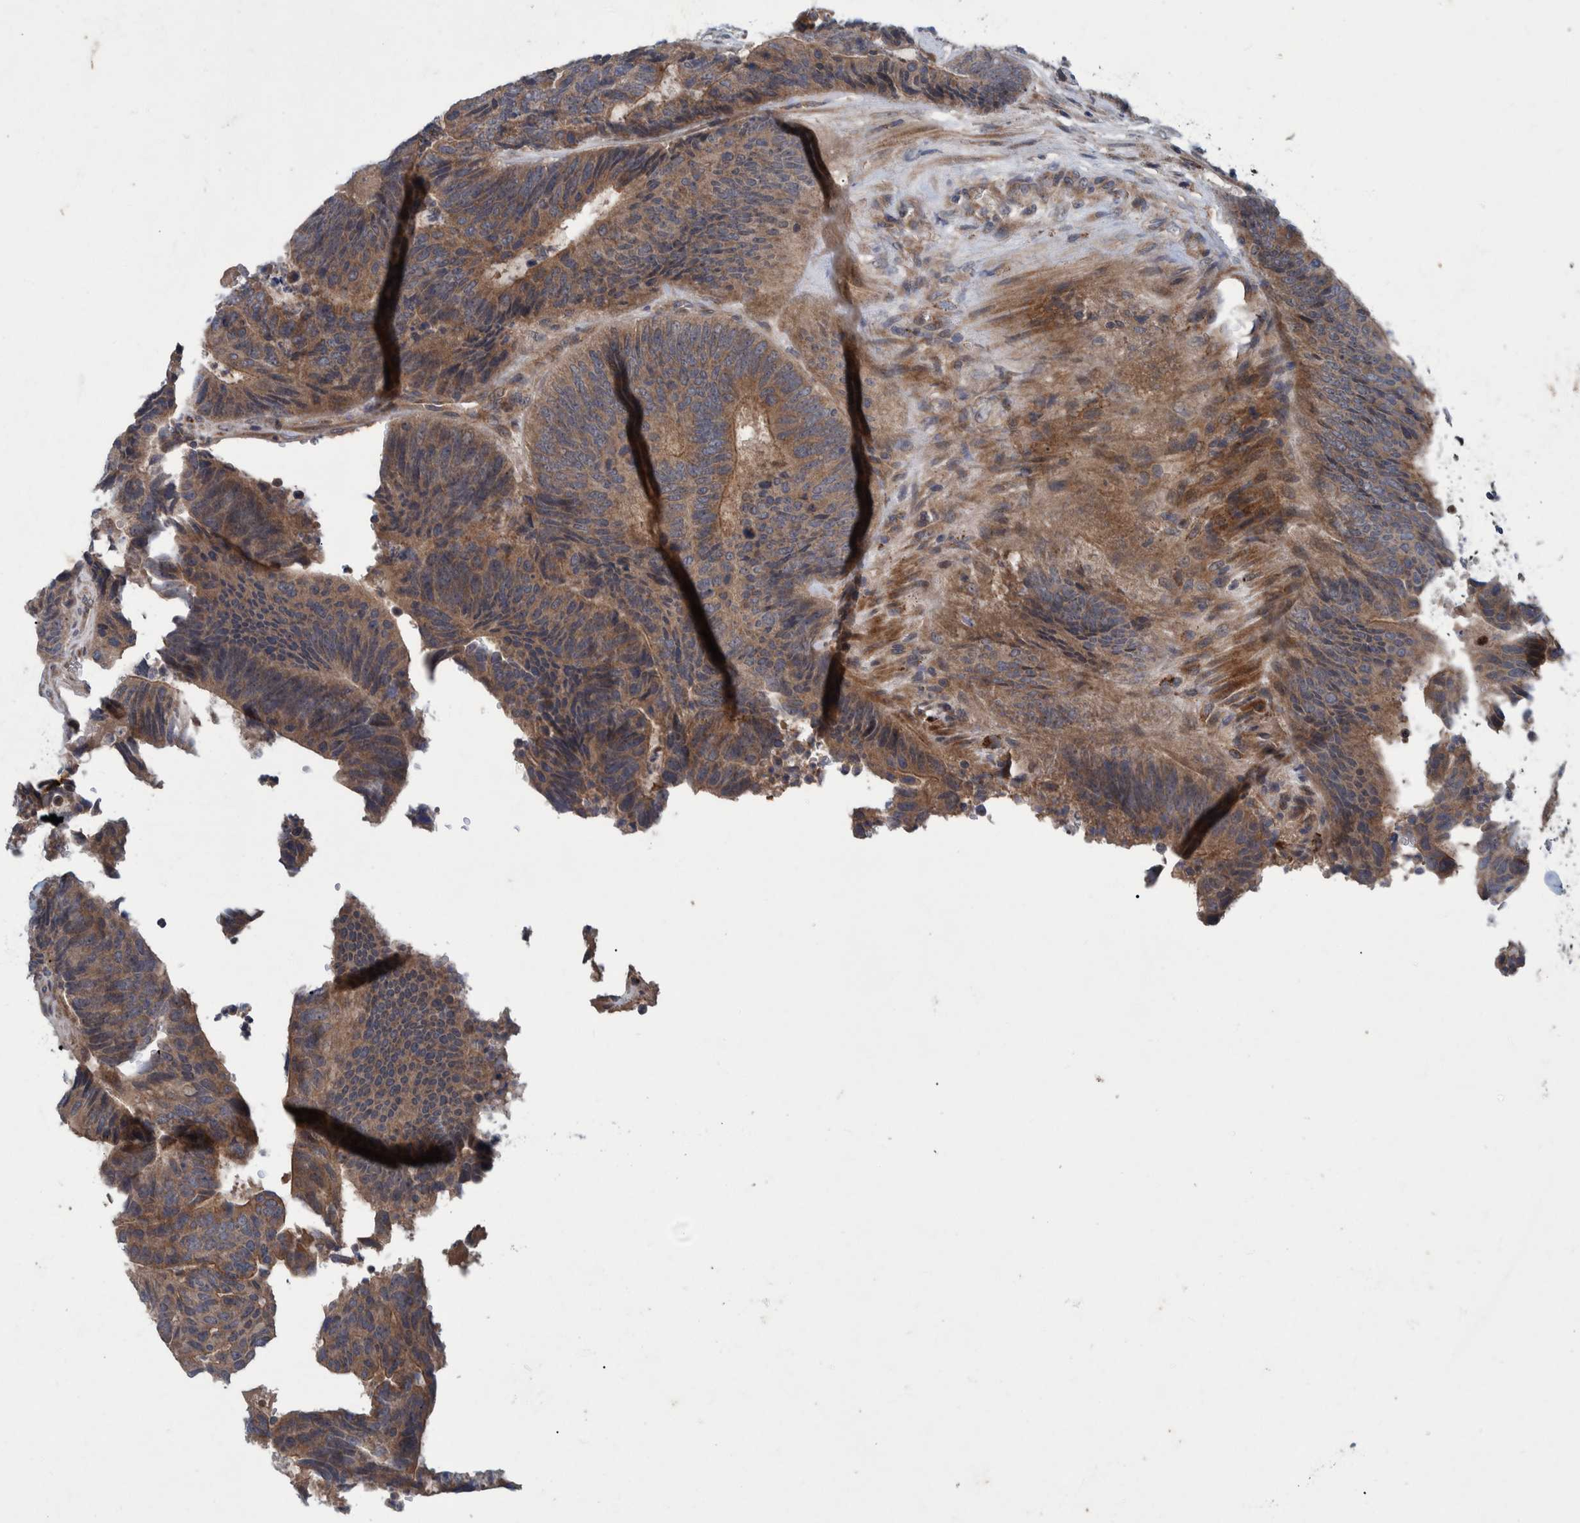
{"staining": {"intensity": "moderate", "quantity": ">75%", "location": "cytoplasmic/membranous"}, "tissue": "colorectal cancer", "cell_type": "Tumor cells", "image_type": "cancer", "snomed": [{"axis": "morphology", "description": "Adenocarcinoma, NOS"}, {"axis": "topography", "description": "Colon"}], "caption": "IHC of human colorectal cancer (adenocarcinoma) exhibits medium levels of moderate cytoplasmic/membranous expression in approximately >75% of tumor cells.", "gene": "ITIH3", "patient": {"sex": "male", "age": 56}}